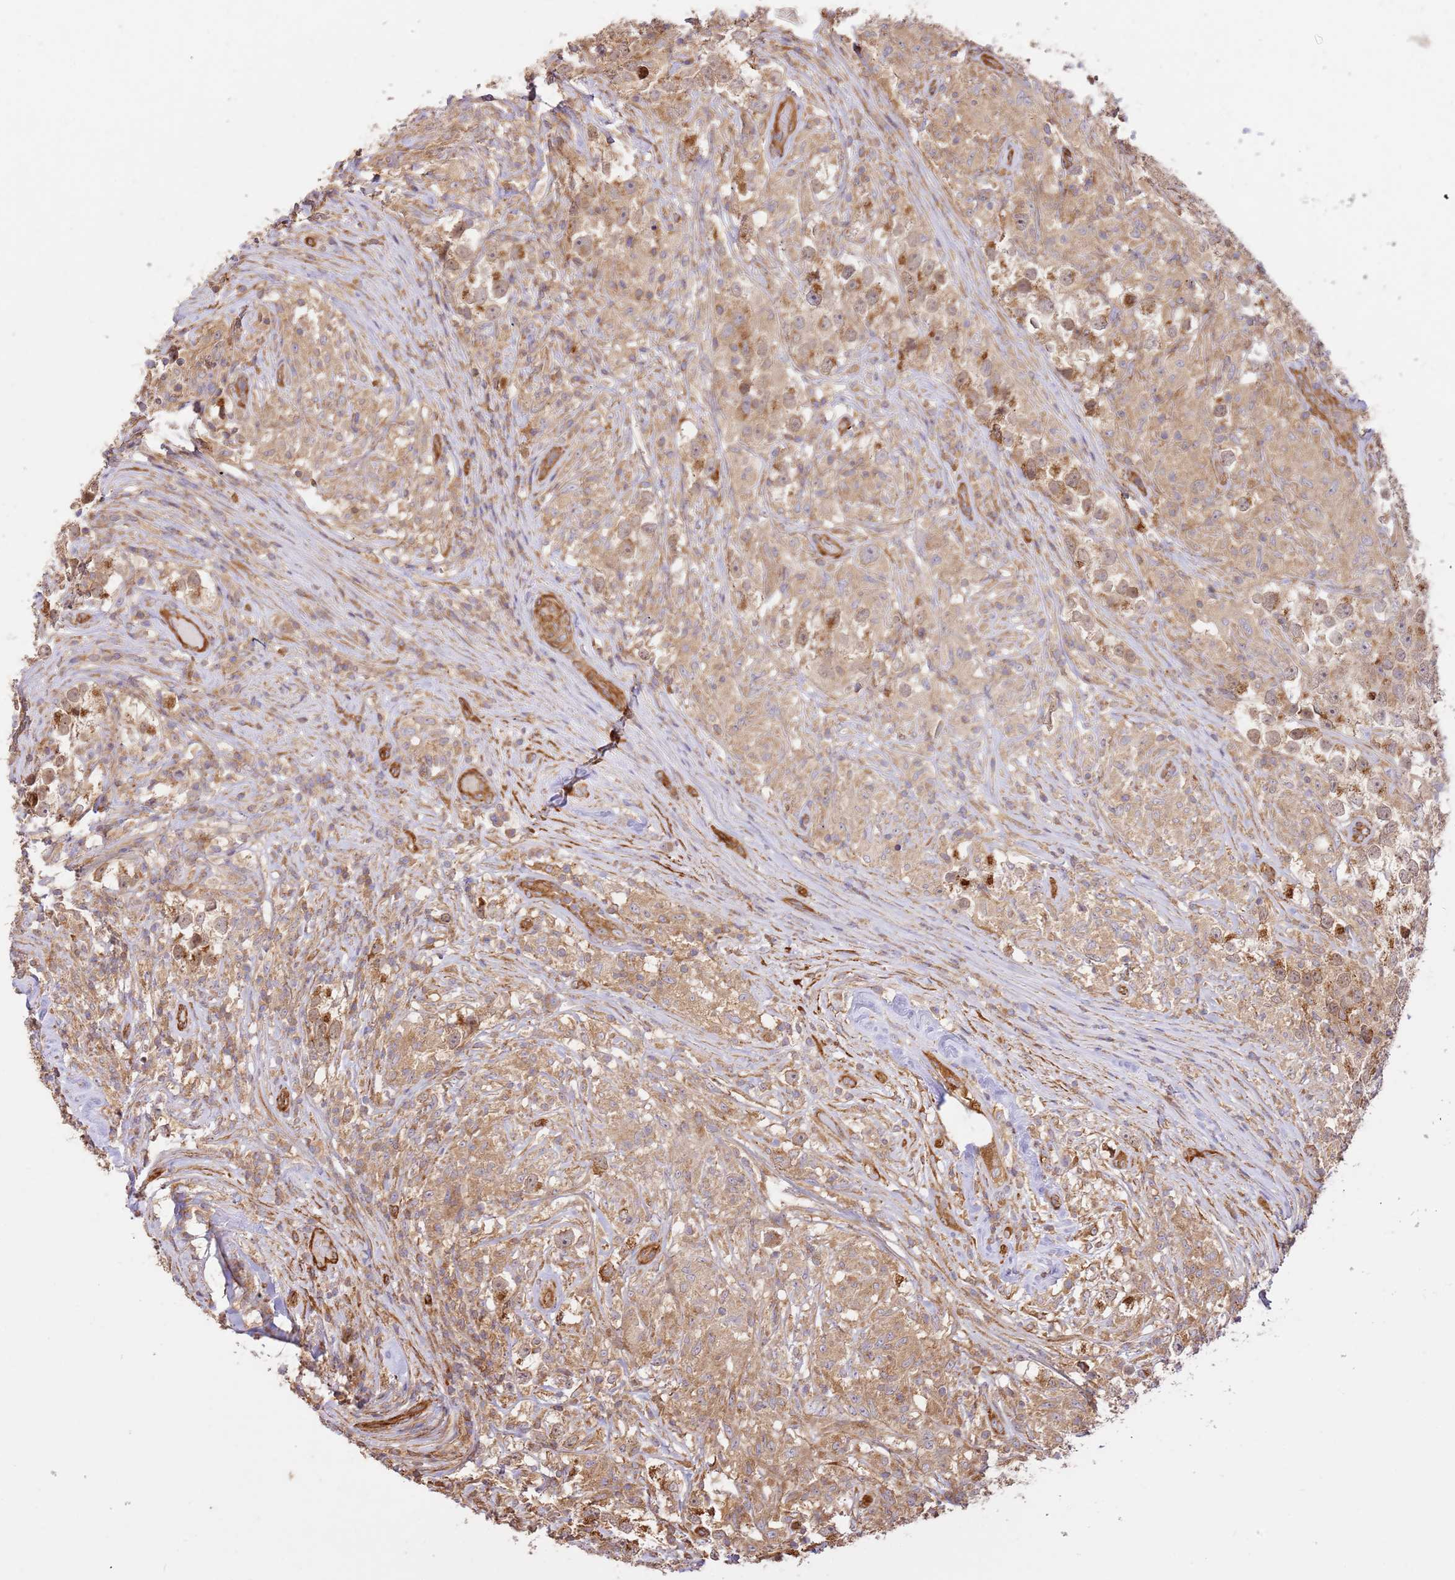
{"staining": {"intensity": "moderate", "quantity": ">75%", "location": "cytoplasmic/membranous"}, "tissue": "testis cancer", "cell_type": "Tumor cells", "image_type": "cancer", "snomed": [{"axis": "morphology", "description": "Seminoma, NOS"}, {"axis": "topography", "description": "Testis"}], "caption": "DAB immunohistochemical staining of testis cancer (seminoma) demonstrates moderate cytoplasmic/membranous protein positivity in about >75% of tumor cells.", "gene": "ZBTB39", "patient": {"sex": "male", "age": 46}}